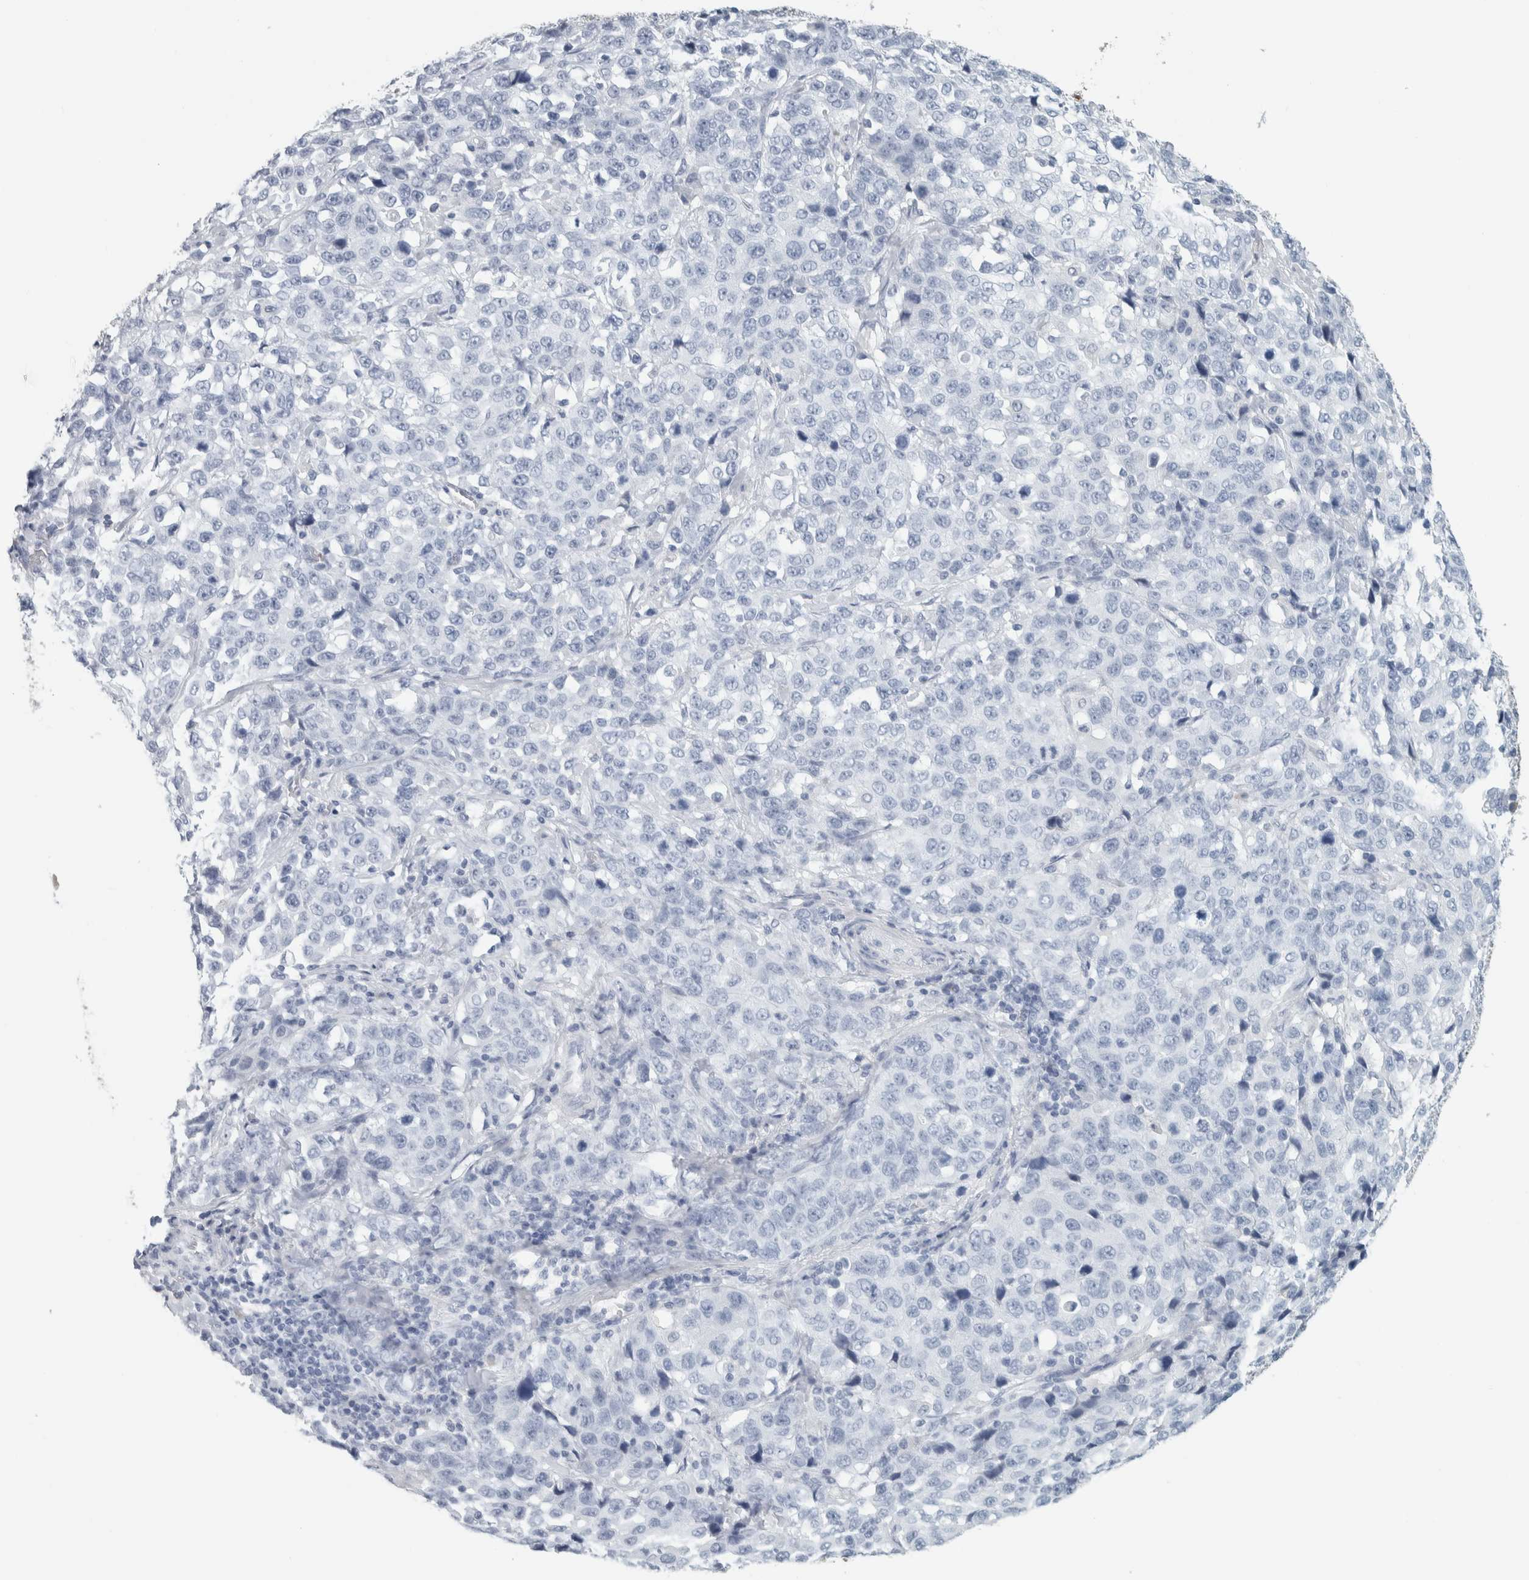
{"staining": {"intensity": "negative", "quantity": "none", "location": "none"}, "tissue": "stomach cancer", "cell_type": "Tumor cells", "image_type": "cancer", "snomed": [{"axis": "morphology", "description": "Normal tissue, NOS"}, {"axis": "morphology", "description": "Adenocarcinoma, NOS"}, {"axis": "topography", "description": "Stomach"}], "caption": "Human adenocarcinoma (stomach) stained for a protein using immunohistochemistry (IHC) reveals no positivity in tumor cells.", "gene": "TSPAN8", "patient": {"sex": "male", "age": 48}}